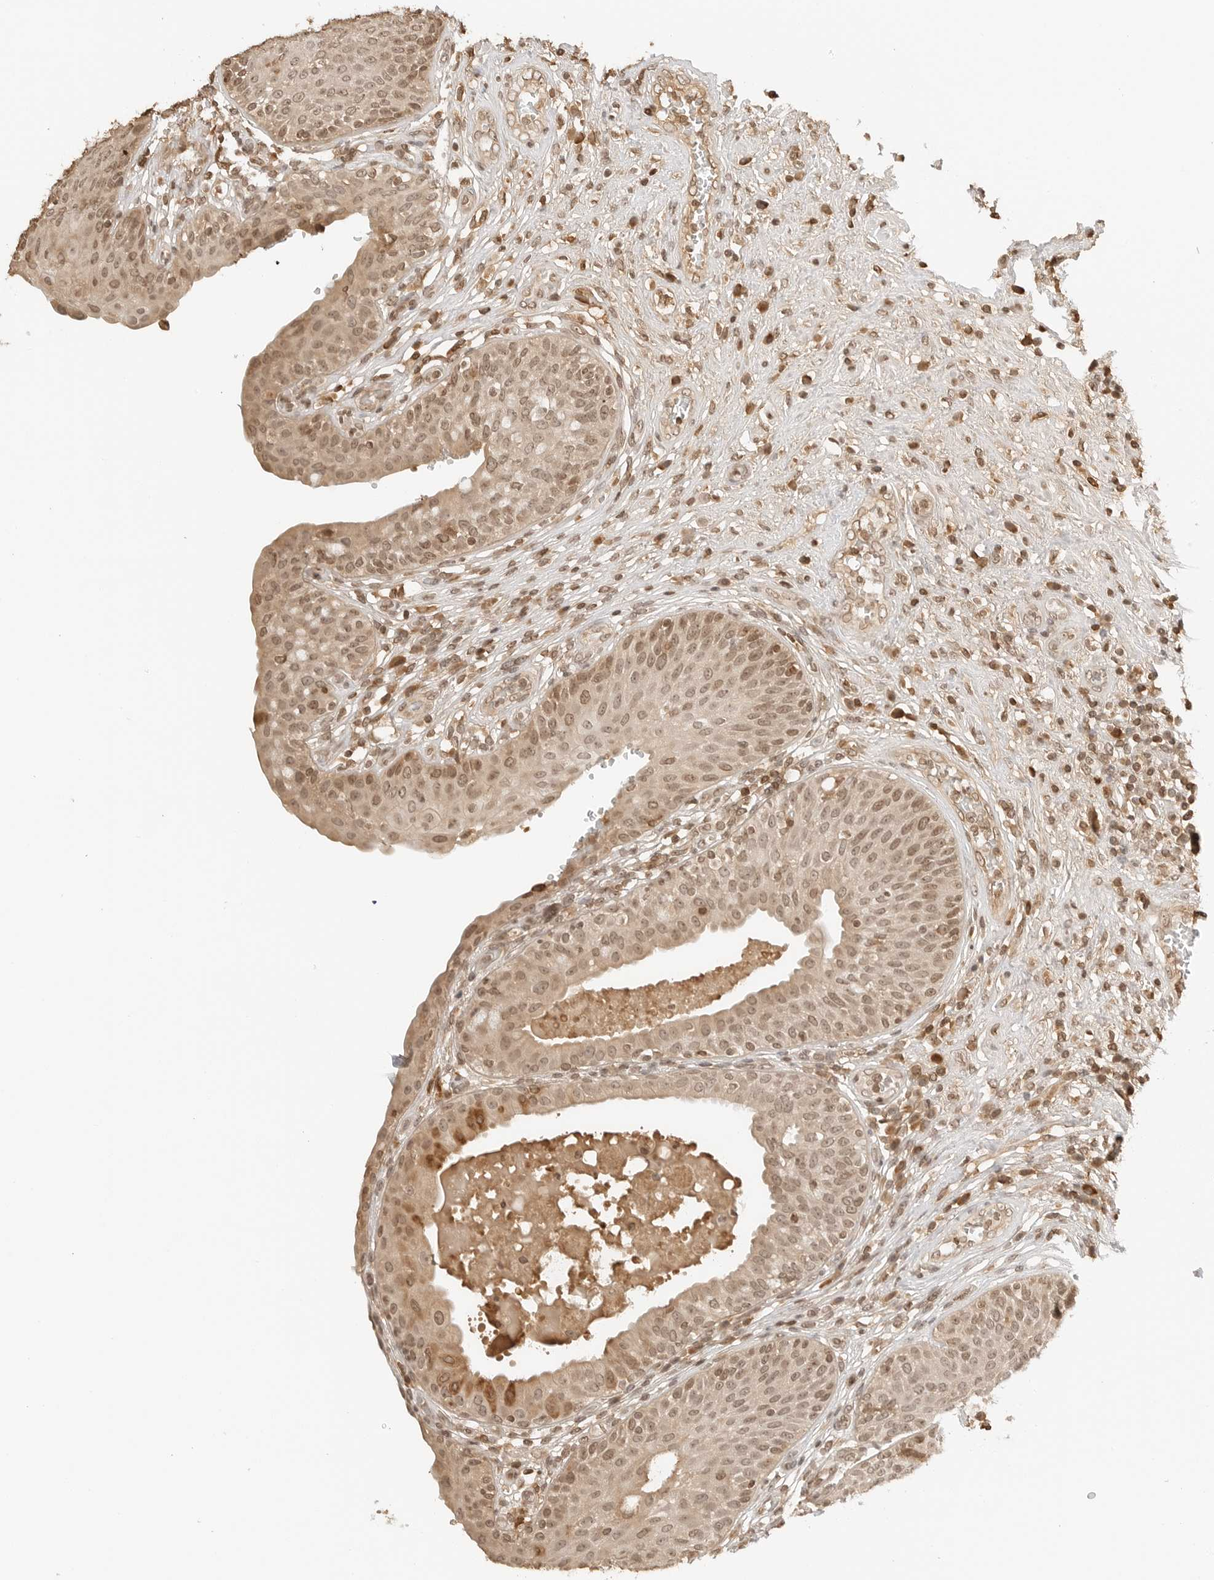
{"staining": {"intensity": "moderate", "quantity": ">75%", "location": "cytoplasmic/membranous,nuclear"}, "tissue": "urinary bladder", "cell_type": "Urothelial cells", "image_type": "normal", "snomed": [{"axis": "morphology", "description": "Normal tissue, NOS"}, {"axis": "topography", "description": "Urinary bladder"}], "caption": "Immunohistochemical staining of unremarkable human urinary bladder demonstrates >75% levels of moderate cytoplasmic/membranous,nuclear protein expression in approximately >75% of urothelial cells.", "gene": "POLH", "patient": {"sex": "female", "age": 62}}